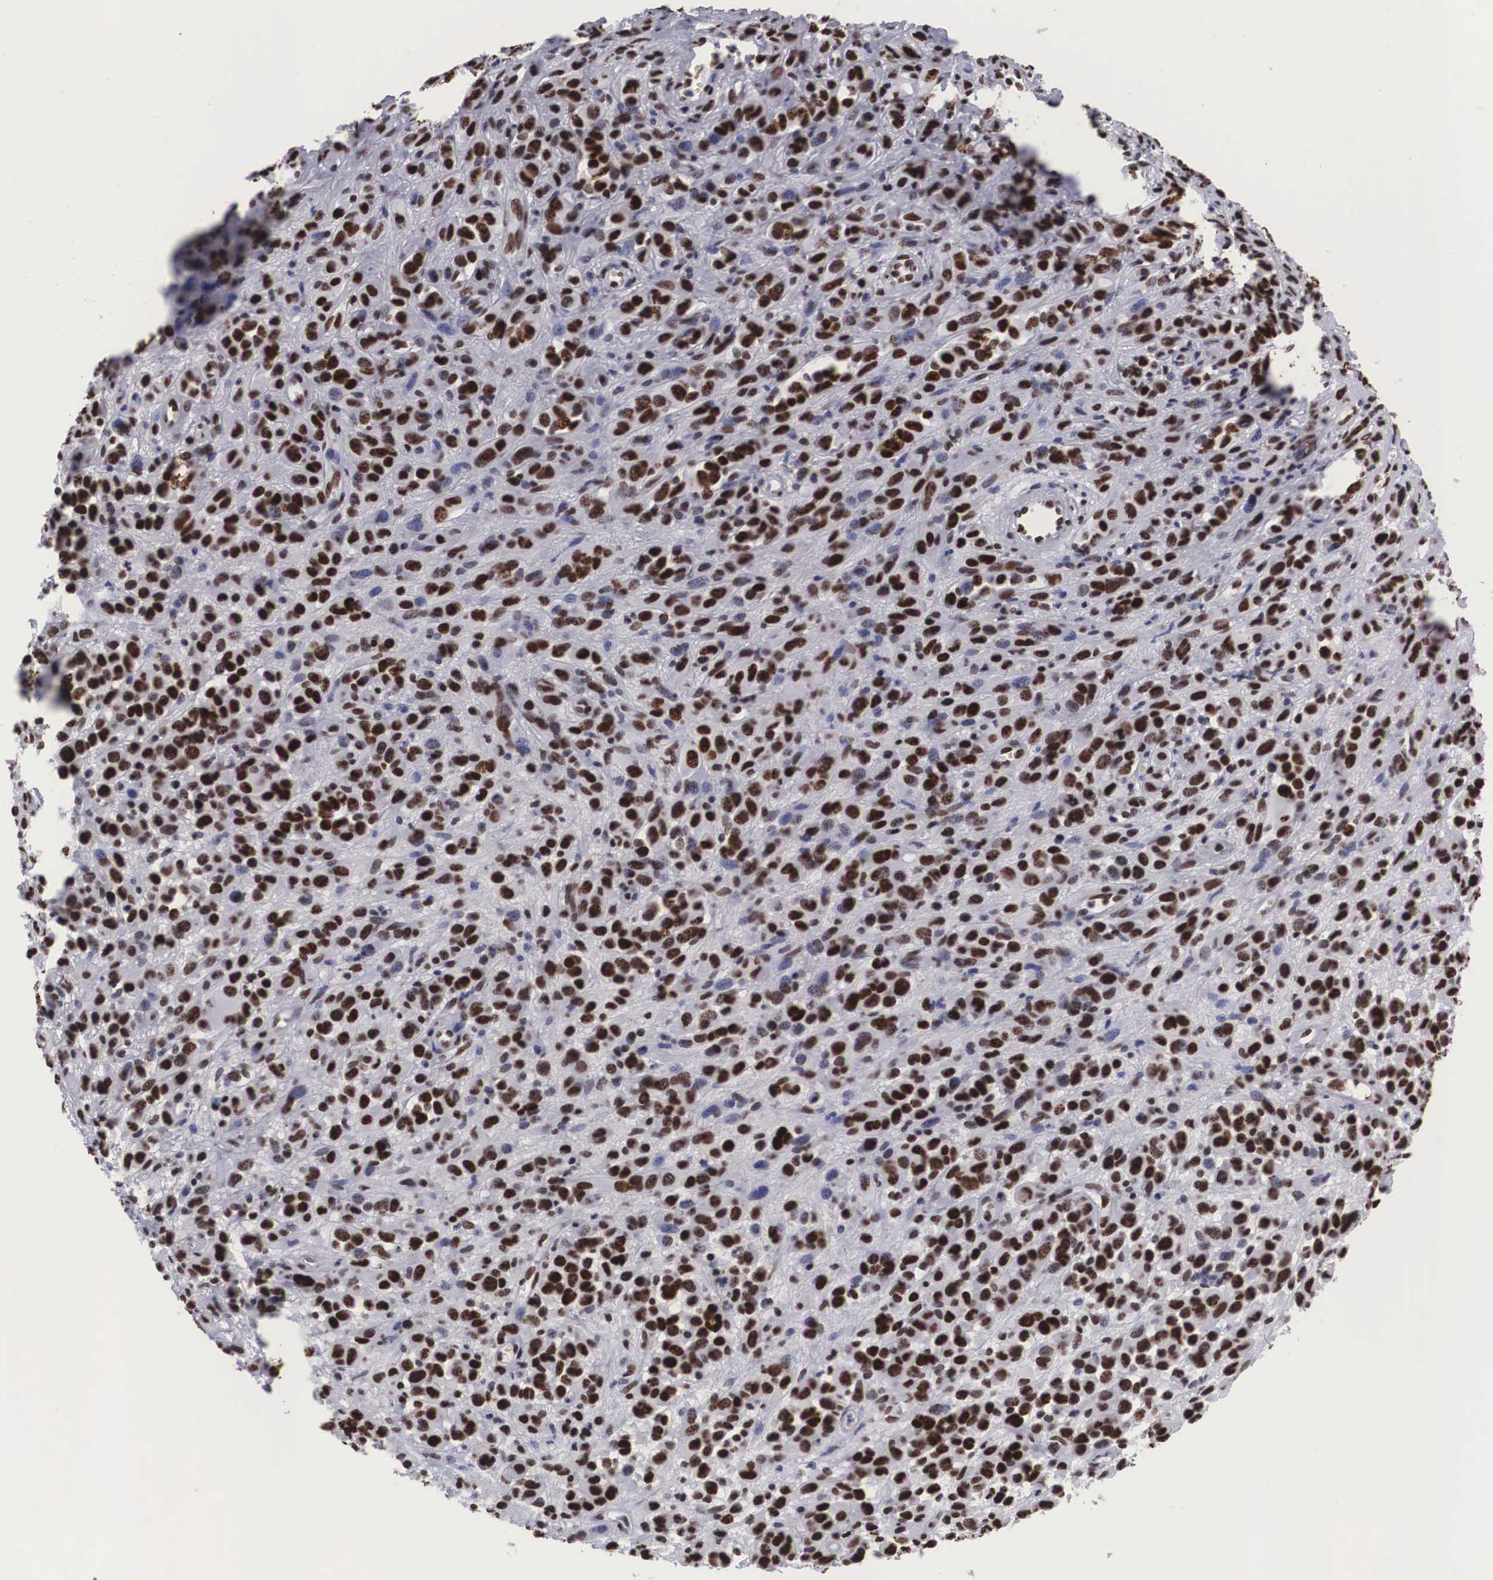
{"staining": {"intensity": "strong", "quantity": ">75%", "location": "nuclear"}, "tissue": "melanoma", "cell_type": "Tumor cells", "image_type": "cancer", "snomed": [{"axis": "morphology", "description": "Malignant melanoma, NOS"}, {"axis": "topography", "description": "Skin"}], "caption": "Immunohistochemistry histopathology image of neoplastic tissue: malignant melanoma stained using immunohistochemistry (IHC) displays high levels of strong protein expression localized specifically in the nuclear of tumor cells, appearing as a nuclear brown color.", "gene": "MECP2", "patient": {"sex": "male", "age": 51}}